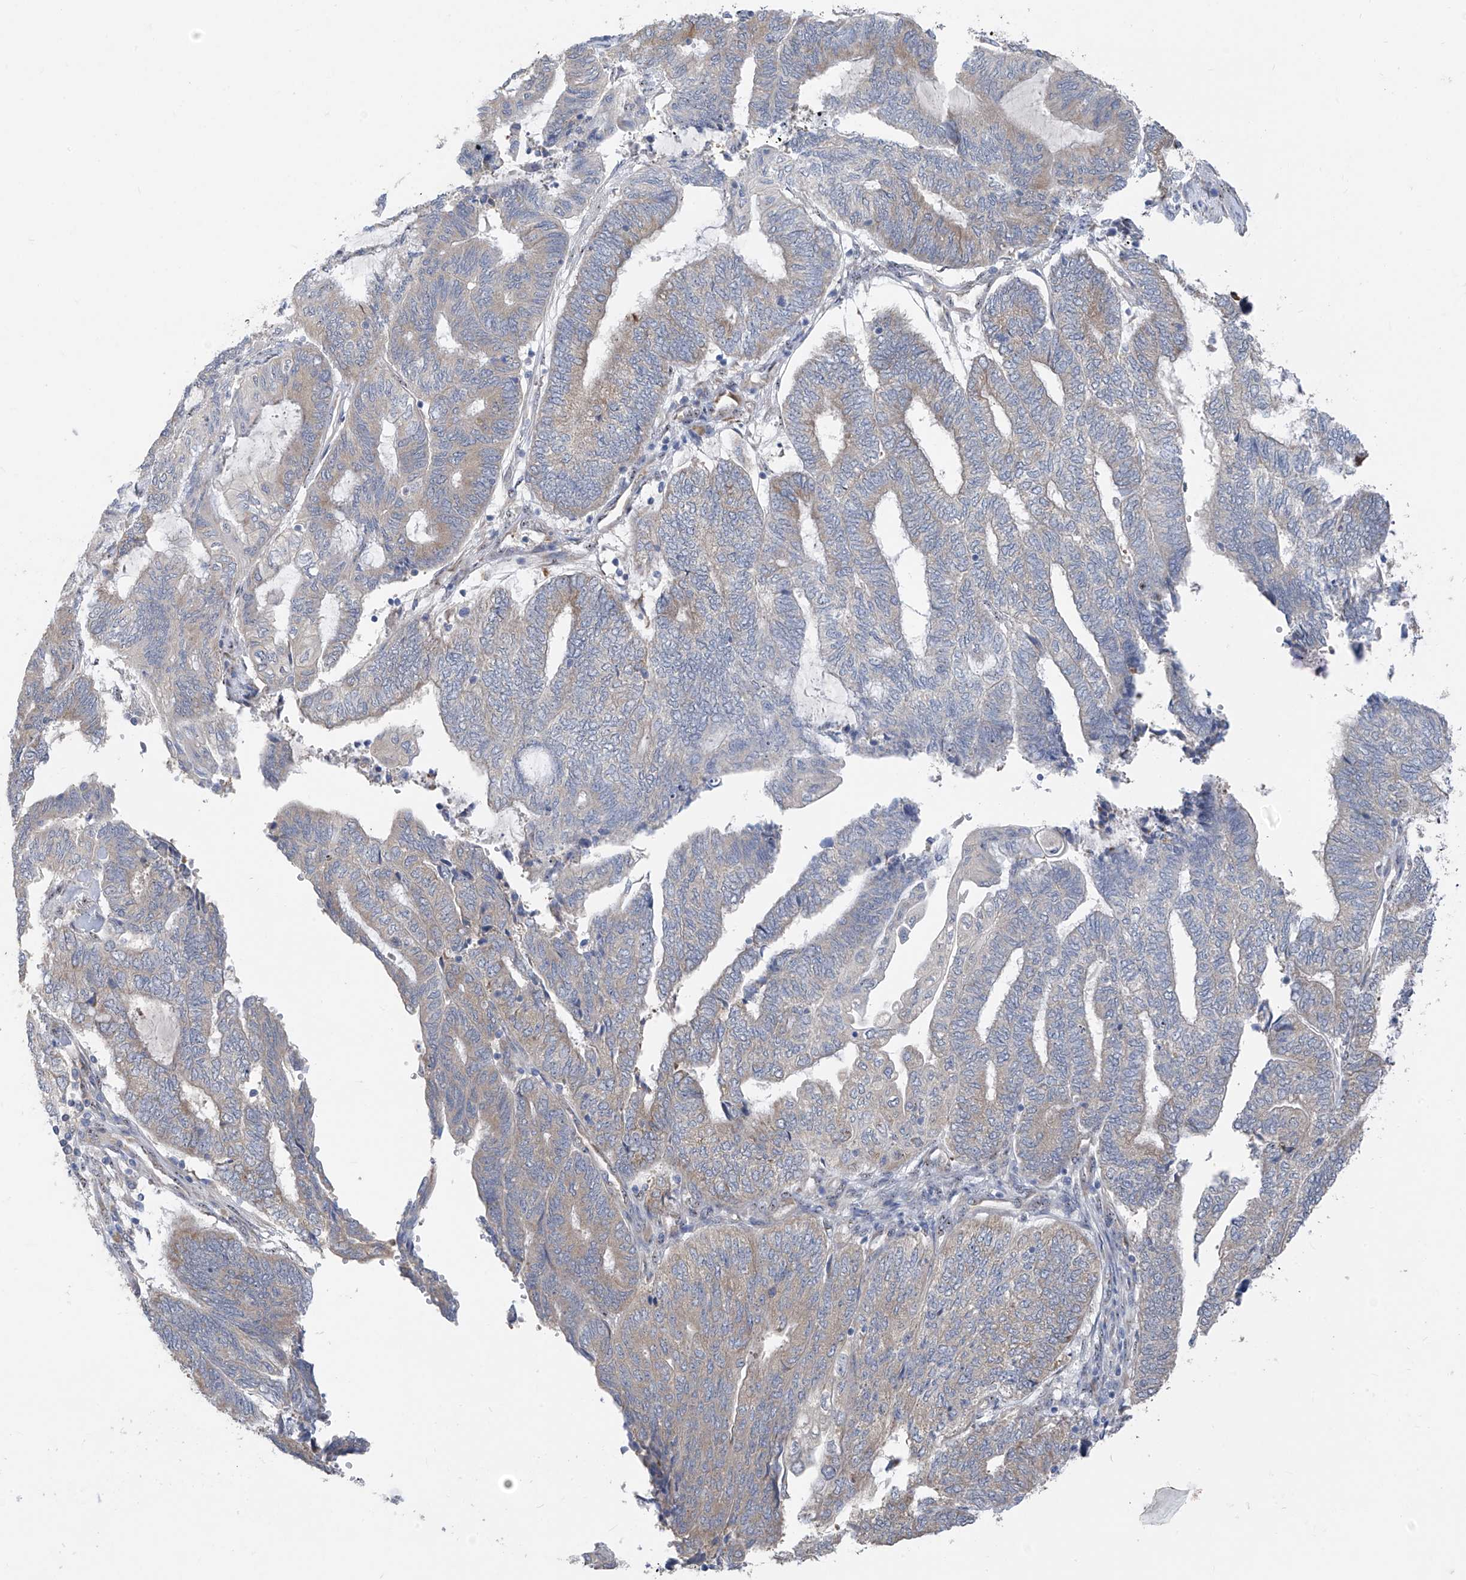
{"staining": {"intensity": "weak", "quantity": "25%-75%", "location": "cytoplasmic/membranous"}, "tissue": "endometrial cancer", "cell_type": "Tumor cells", "image_type": "cancer", "snomed": [{"axis": "morphology", "description": "Adenocarcinoma, NOS"}, {"axis": "topography", "description": "Uterus"}, {"axis": "topography", "description": "Endometrium"}], "caption": "This micrograph demonstrates endometrial cancer stained with immunohistochemistry to label a protein in brown. The cytoplasmic/membranous of tumor cells show weak positivity for the protein. Nuclei are counter-stained blue.", "gene": "RPL4", "patient": {"sex": "female", "age": 70}}